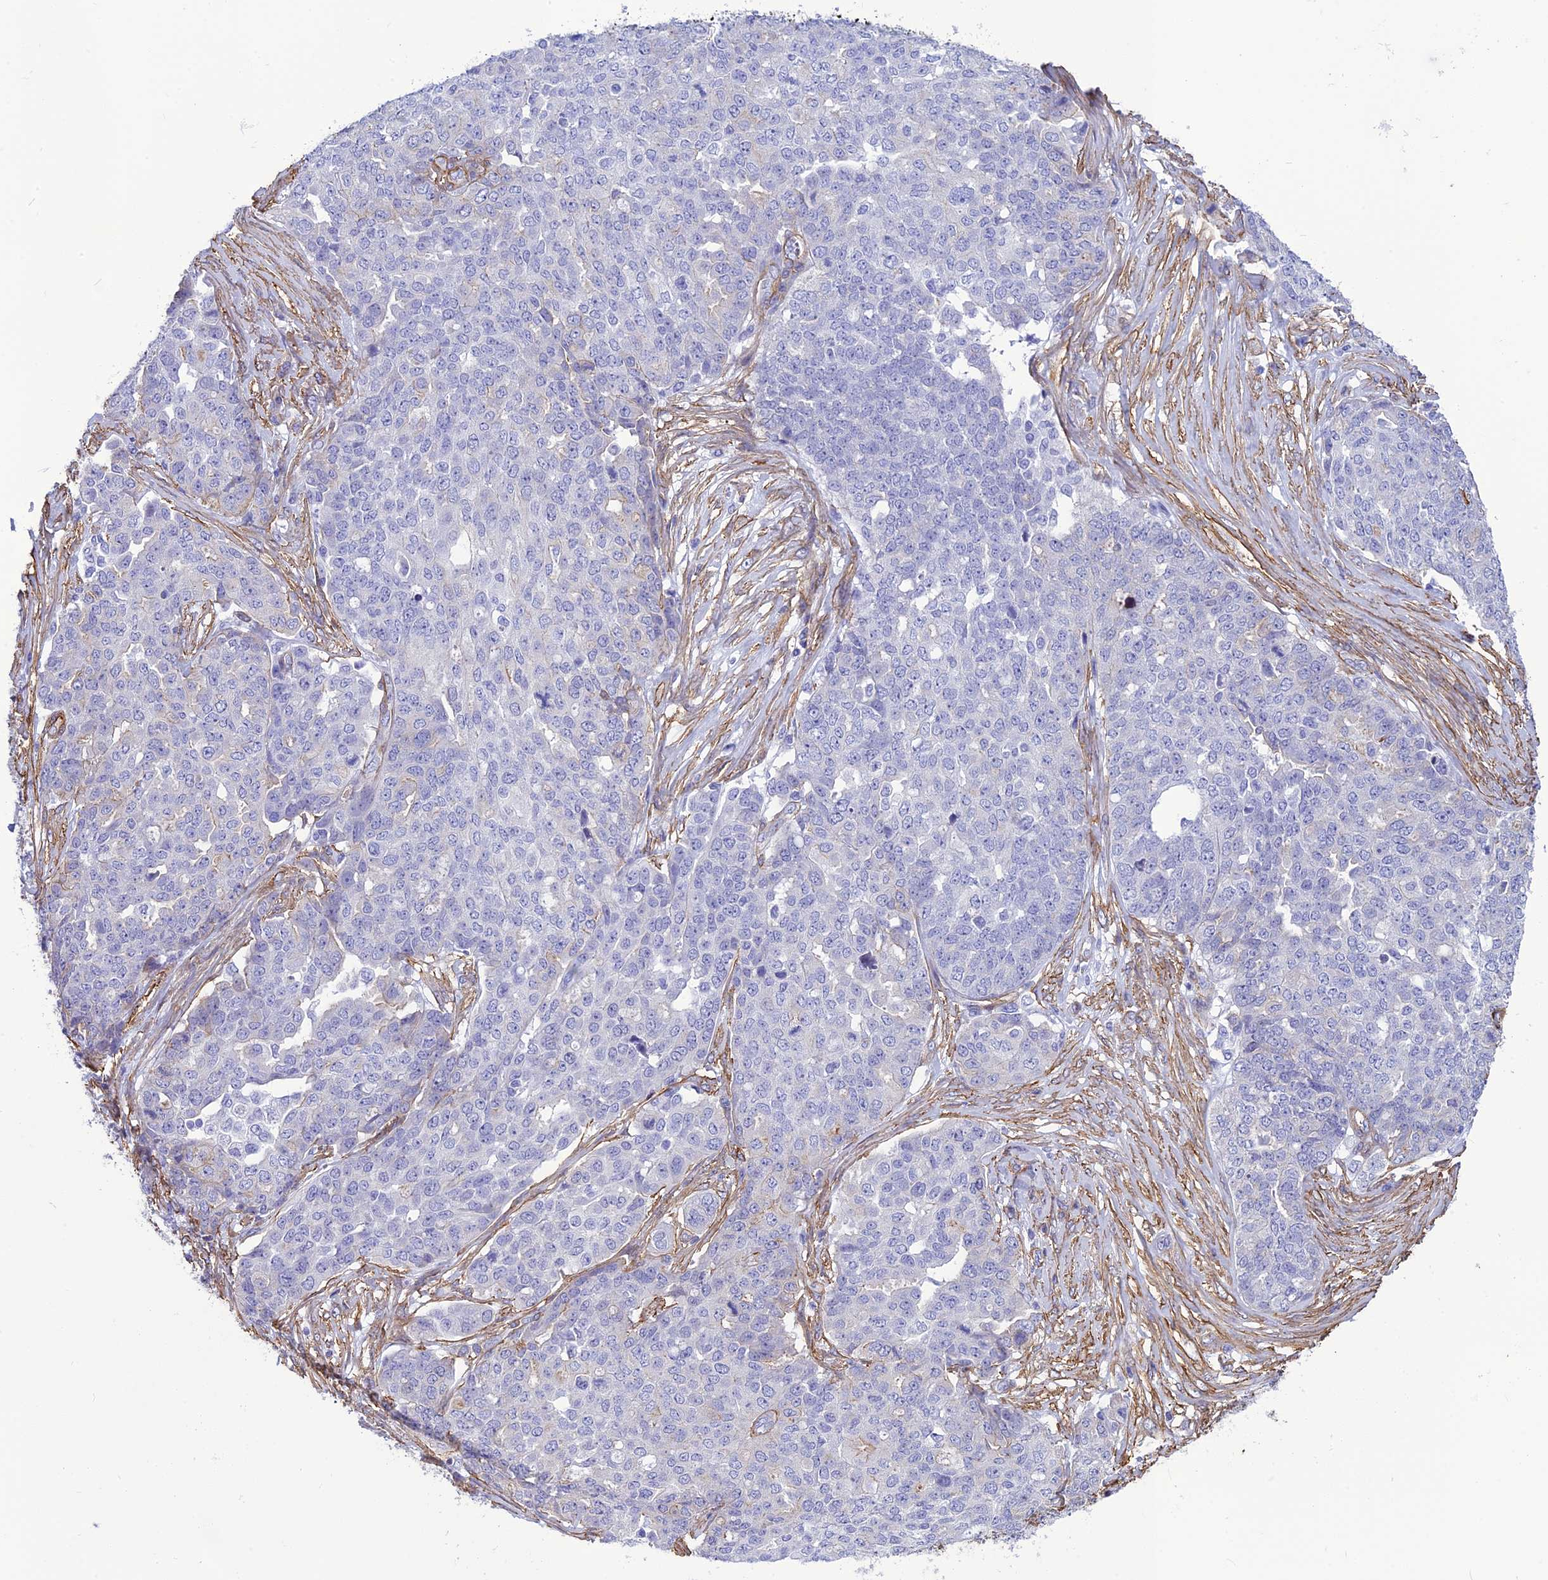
{"staining": {"intensity": "negative", "quantity": "none", "location": "none"}, "tissue": "ovarian cancer", "cell_type": "Tumor cells", "image_type": "cancer", "snomed": [{"axis": "morphology", "description": "Cystadenocarcinoma, serous, NOS"}, {"axis": "topography", "description": "Soft tissue"}, {"axis": "topography", "description": "Ovary"}], "caption": "A high-resolution image shows IHC staining of serous cystadenocarcinoma (ovarian), which reveals no significant expression in tumor cells.", "gene": "NKD1", "patient": {"sex": "female", "age": 57}}